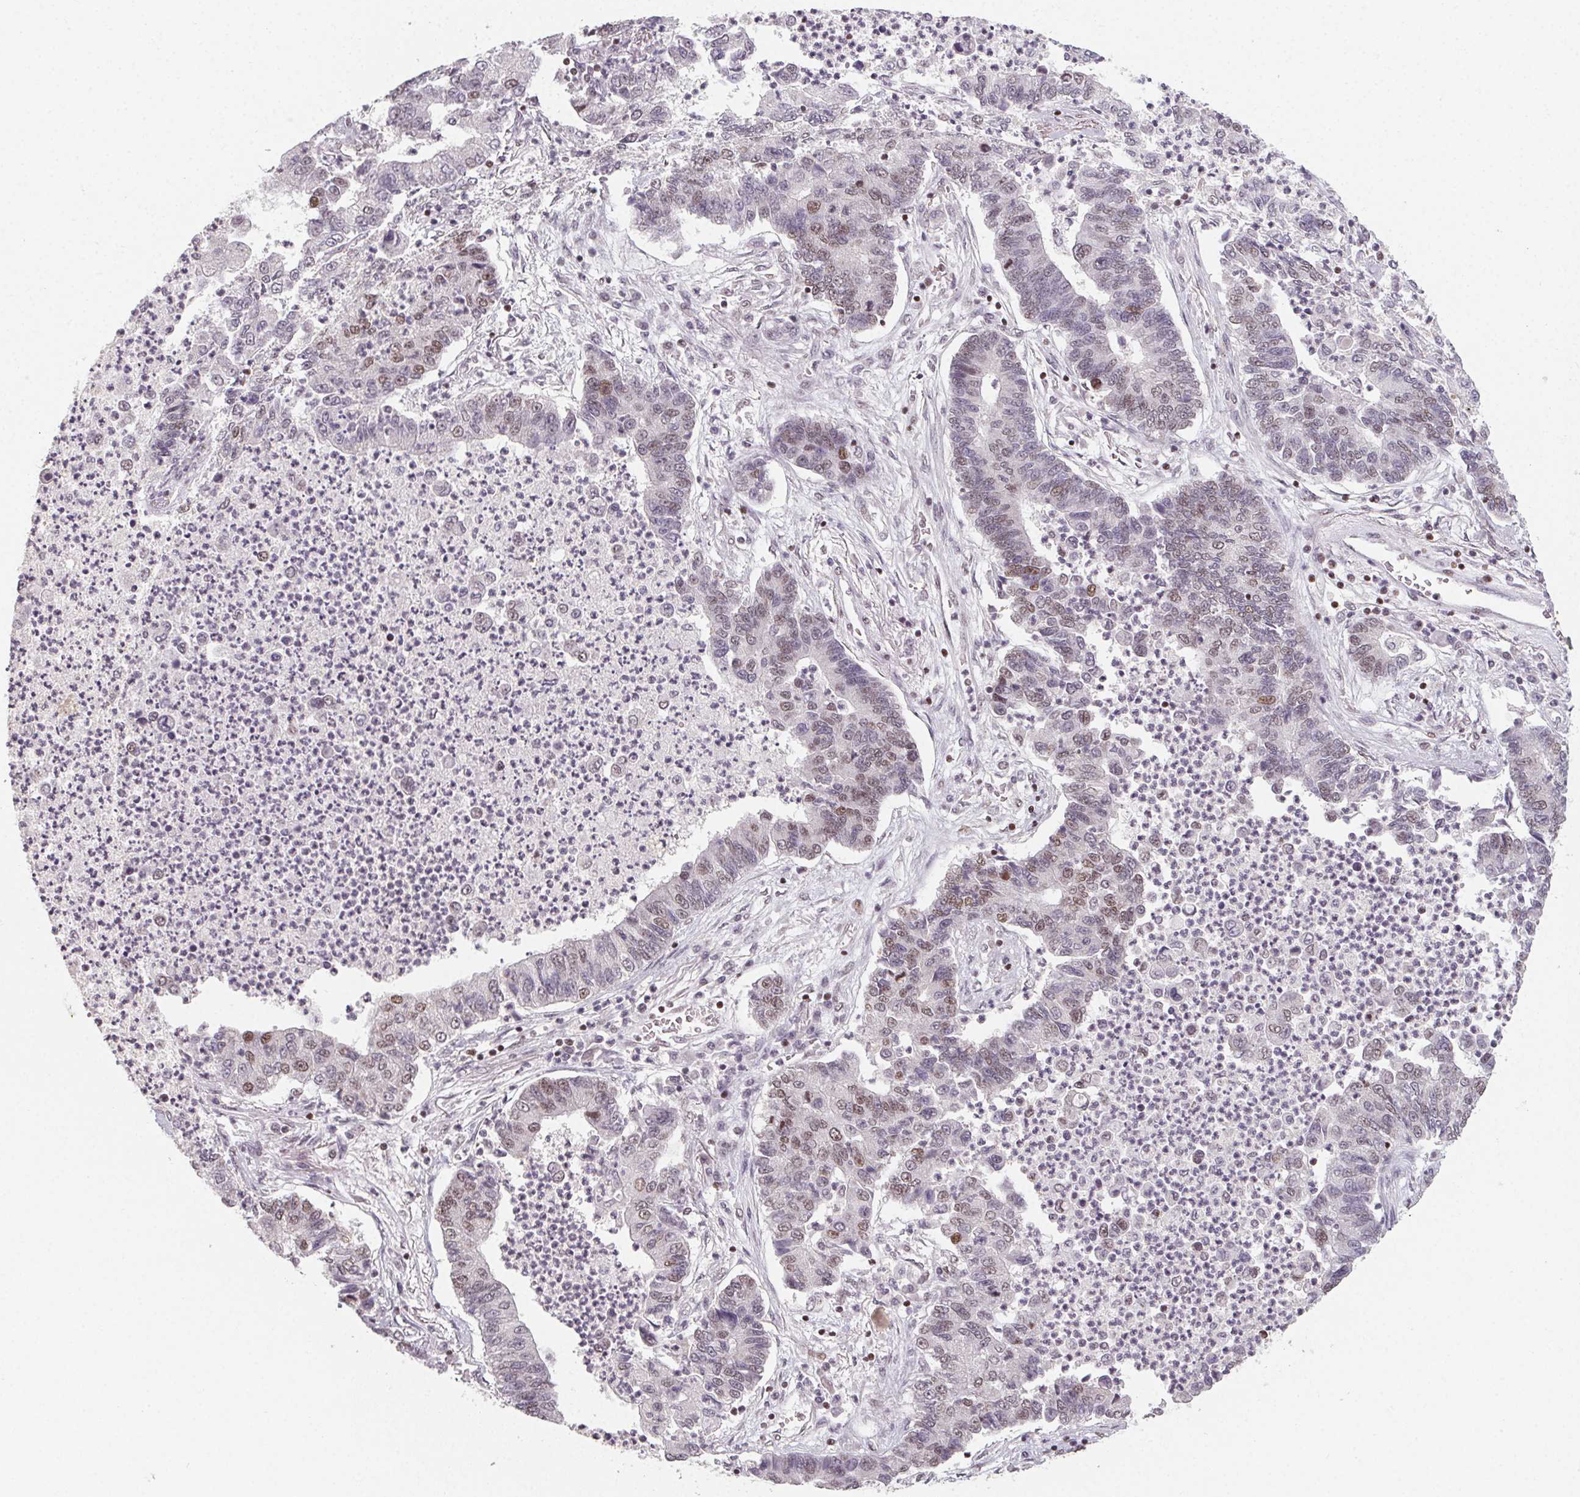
{"staining": {"intensity": "moderate", "quantity": "<25%", "location": "nuclear"}, "tissue": "lung cancer", "cell_type": "Tumor cells", "image_type": "cancer", "snomed": [{"axis": "morphology", "description": "Adenocarcinoma, NOS"}, {"axis": "topography", "description": "Lung"}], "caption": "Immunohistochemical staining of human lung adenocarcinoma demonstrates low levels of moderate nuclear protein expression in about <25% of tumor cells. The staining was performed using DAB, with brown indicating positive protein expression. Nuclei are stained blue with hematoxylin.", "gene": "KMT2A", "patient": {"sex": "female", "age": 57}}